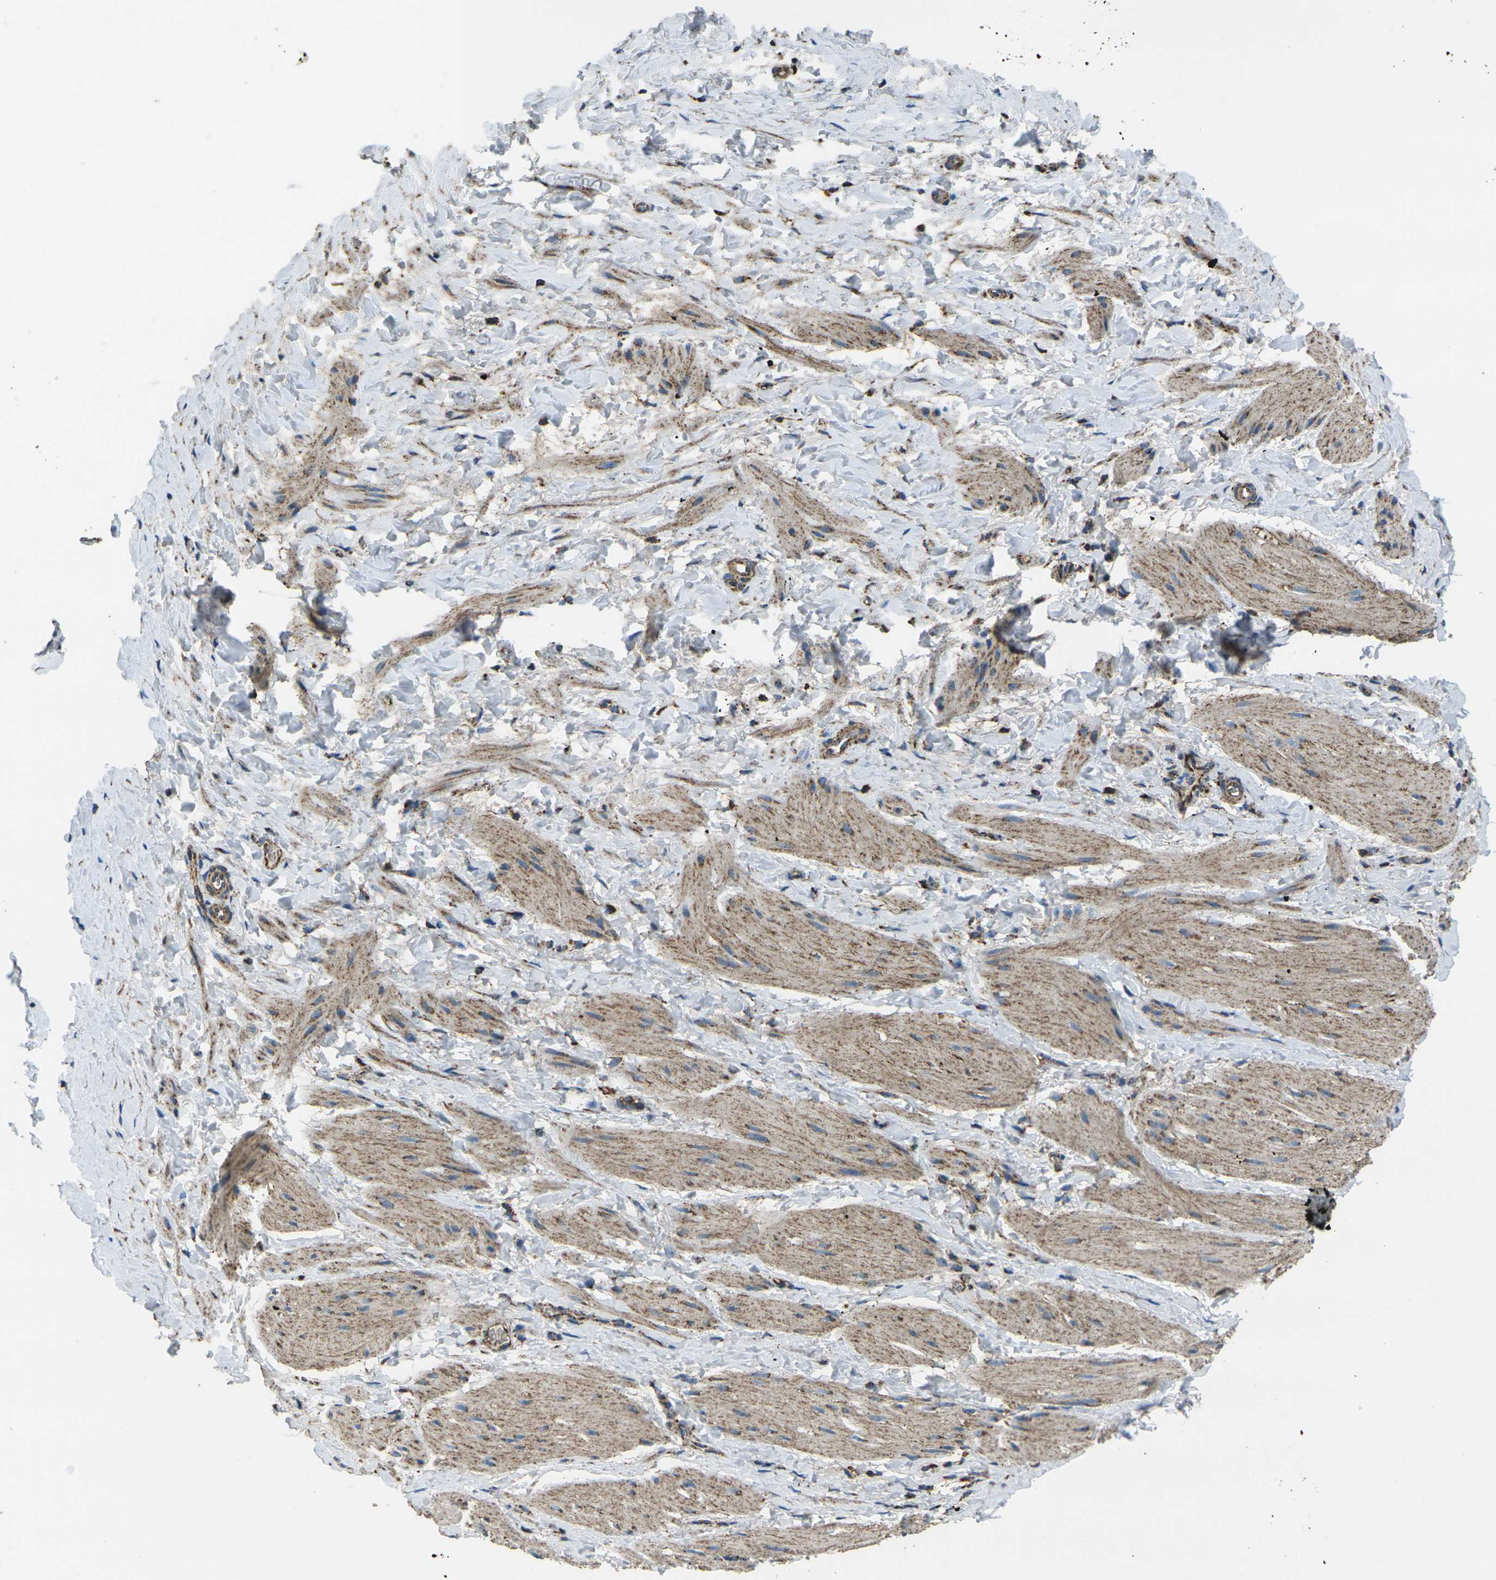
{"staining": {"intensity": "moderate", "quantity": ">75%", "location": "cytoplasmic/membranous"}, "tissue": "smooth muscle", "cell_type": "Smooth muscle cells", "image_type": "normal", "snomed": [{"axis": "morphology", "description": "Normal tissue, NOS"}, {"axis": "topography", "description": "Smooth muscle"}], "caption": "Smooth muscle stained with immunohistochemistry (IHC) displays moderate cytoplasmic/membranous expression in approximately >75% of smooth muscle cells. (Stains: DAB (3,3'-diaminobenzidine) in brown, nuclei in blue, Microscopy: brightfield microscopy at high magnification).", "gene": "KLHL5", "patient": {"sex": "male", "age": 16}}